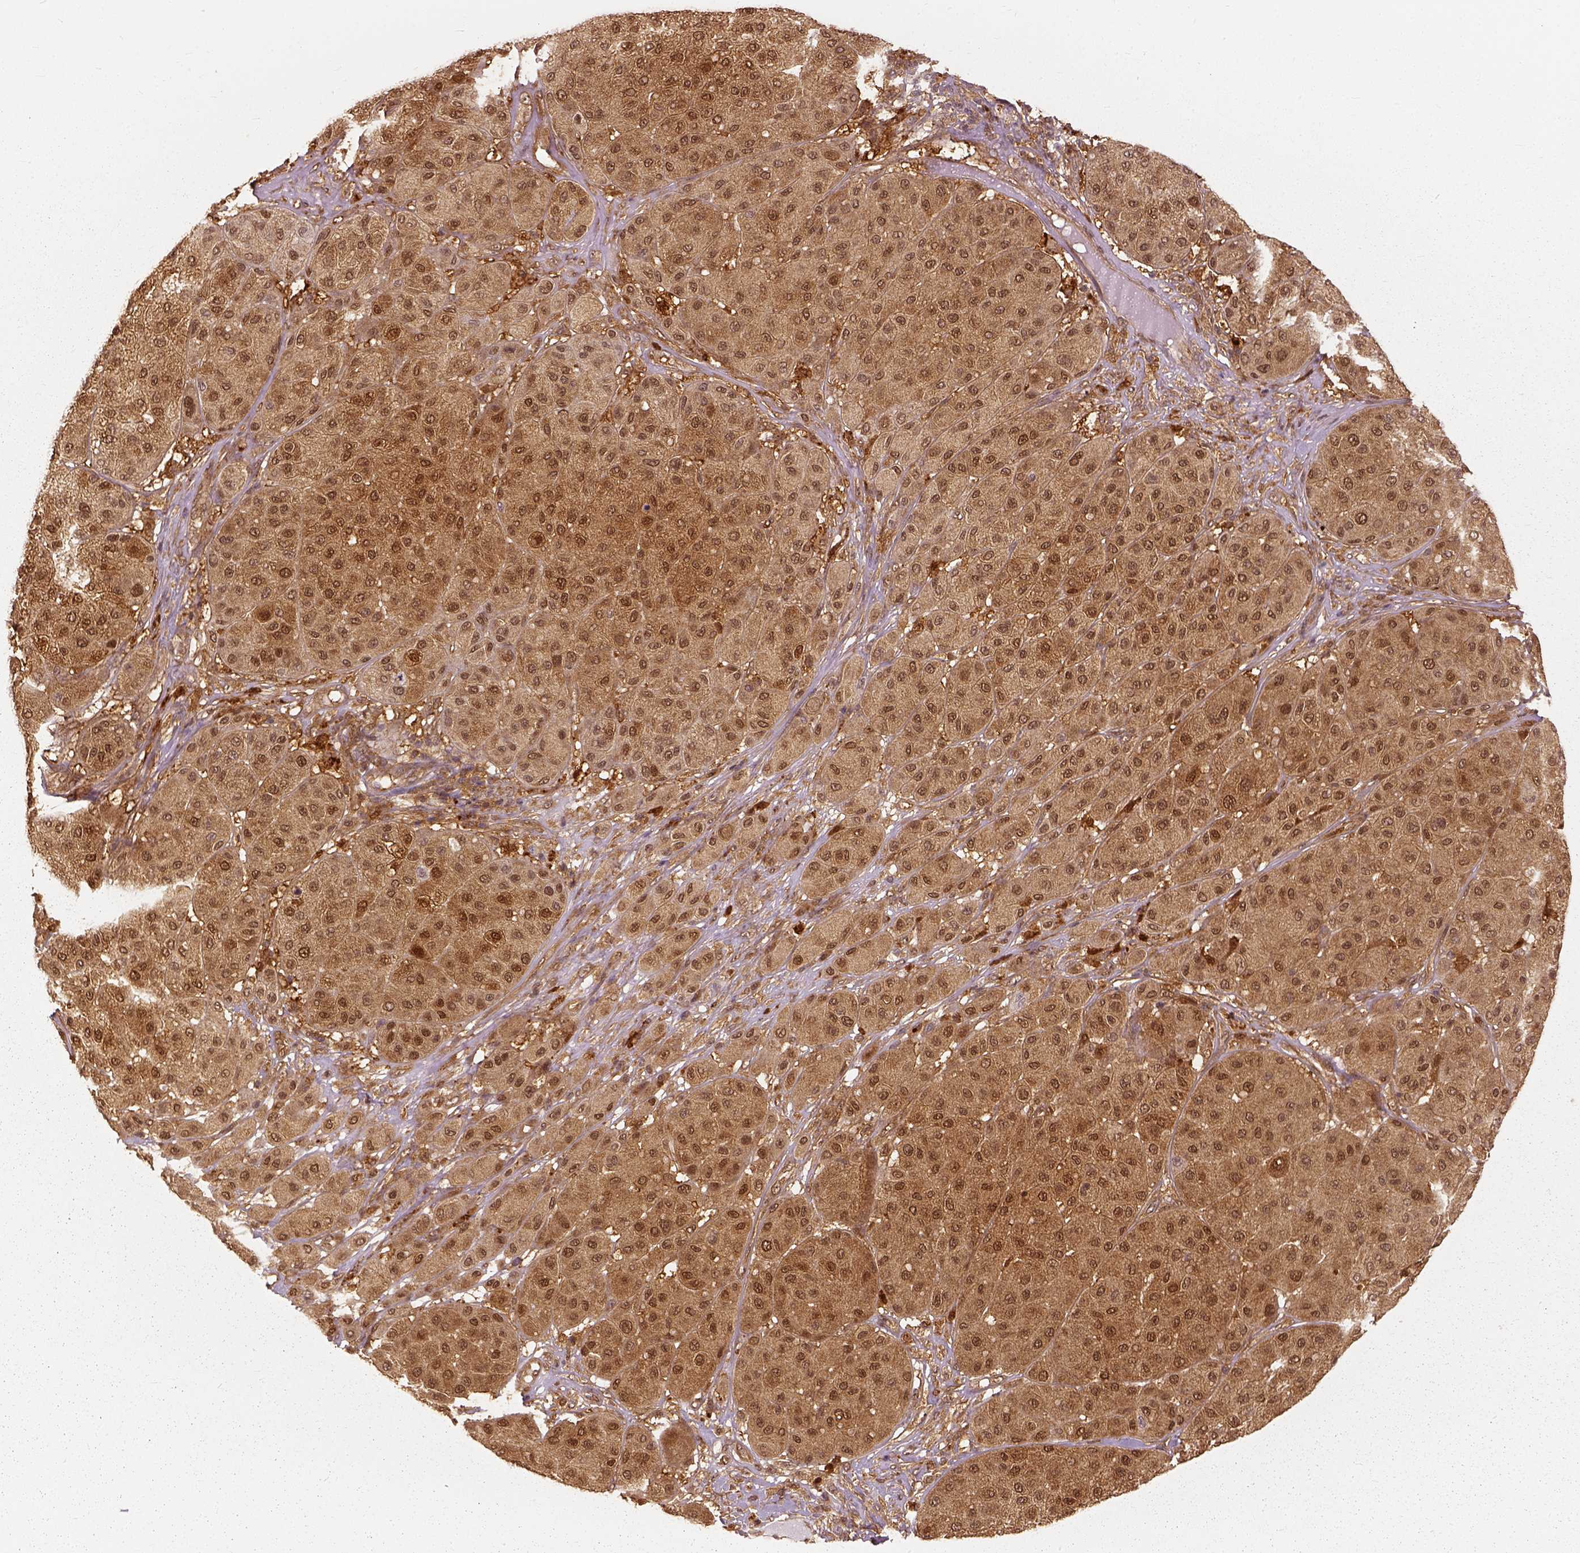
{"staining": {"intensity": "moderate", "quantity": ">75%", "location": "cytoplasmic/membranous,nuclear"}, "tissue": "melanoma", "cell_type": "Tumor cells", "image_type": "cancer", "snomed": [{"axis": "morphology", "description": "Malignant melanoma, Metastatic site"}, {"axis": "topography", "description": "Smooth muscle"}], "caption": "This micrograph displays IHC staining of human melanoma, with medium moderate cytoplasmic/membranous and nuclear positivity in about >75% of tumor cells.", "gene": "GPI", "patient": {"sex": "male", "age": 41}}